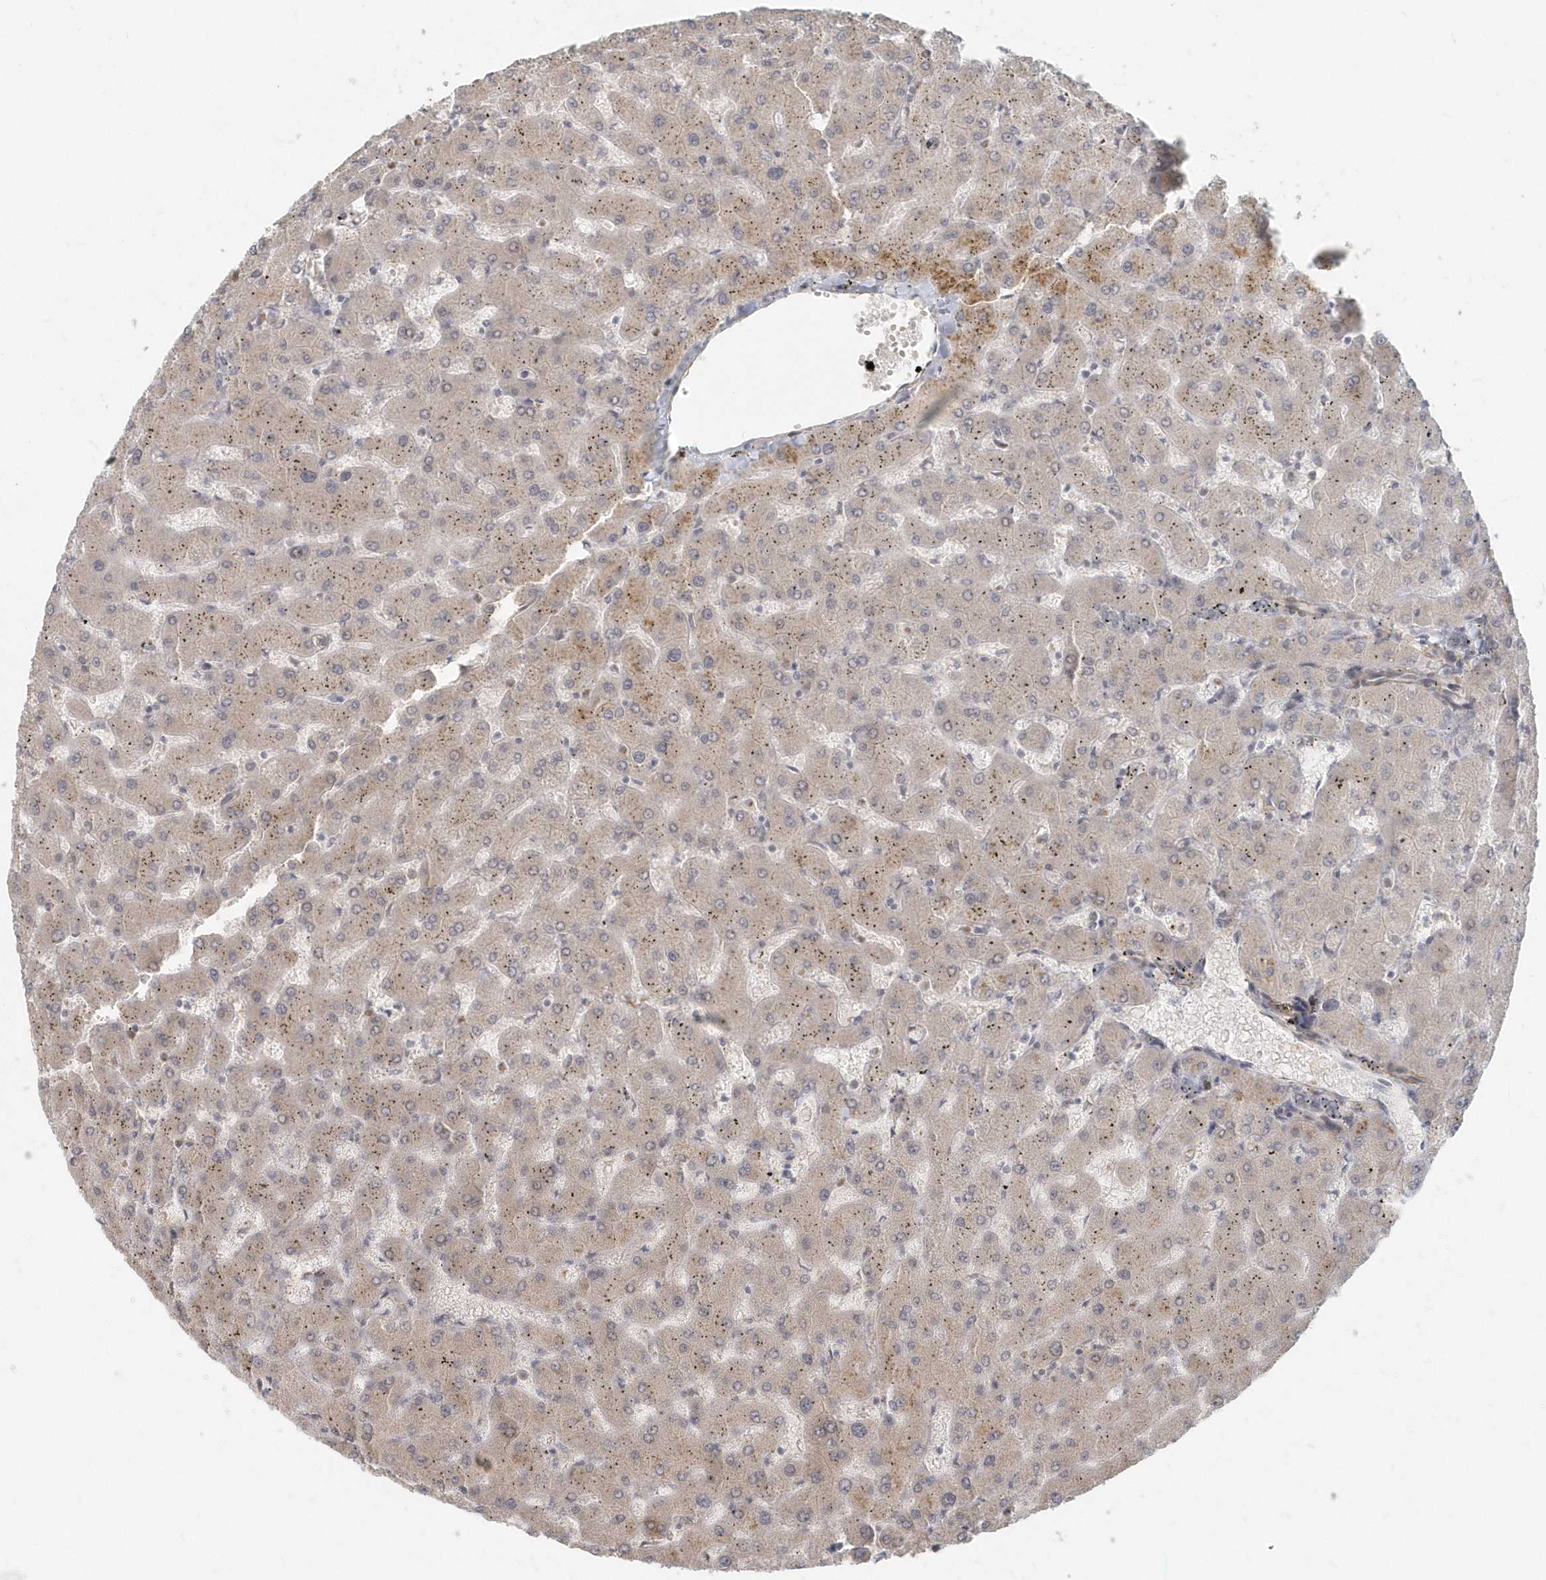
{"staining": {"intensity": "negative", "quantity": "none", "location": "none"}, "tissue": "liver", "cell_type": "Cholangiocytes", "image_type": "normal", "snomed": [{"axis": "morphology", "description": "Normal tissue, NOS"}, {"axis": "topography", "description": "Liver"}], "caption": "Immunohistochemistry photomicrograph of unremarkable liver: liver stained with DAB (3,3'-diaminobenzidine) displays no significant protein positivity in cholangiocytes.", "gene": "NAPB", "patient": {"sex": "female", "age": 63}}